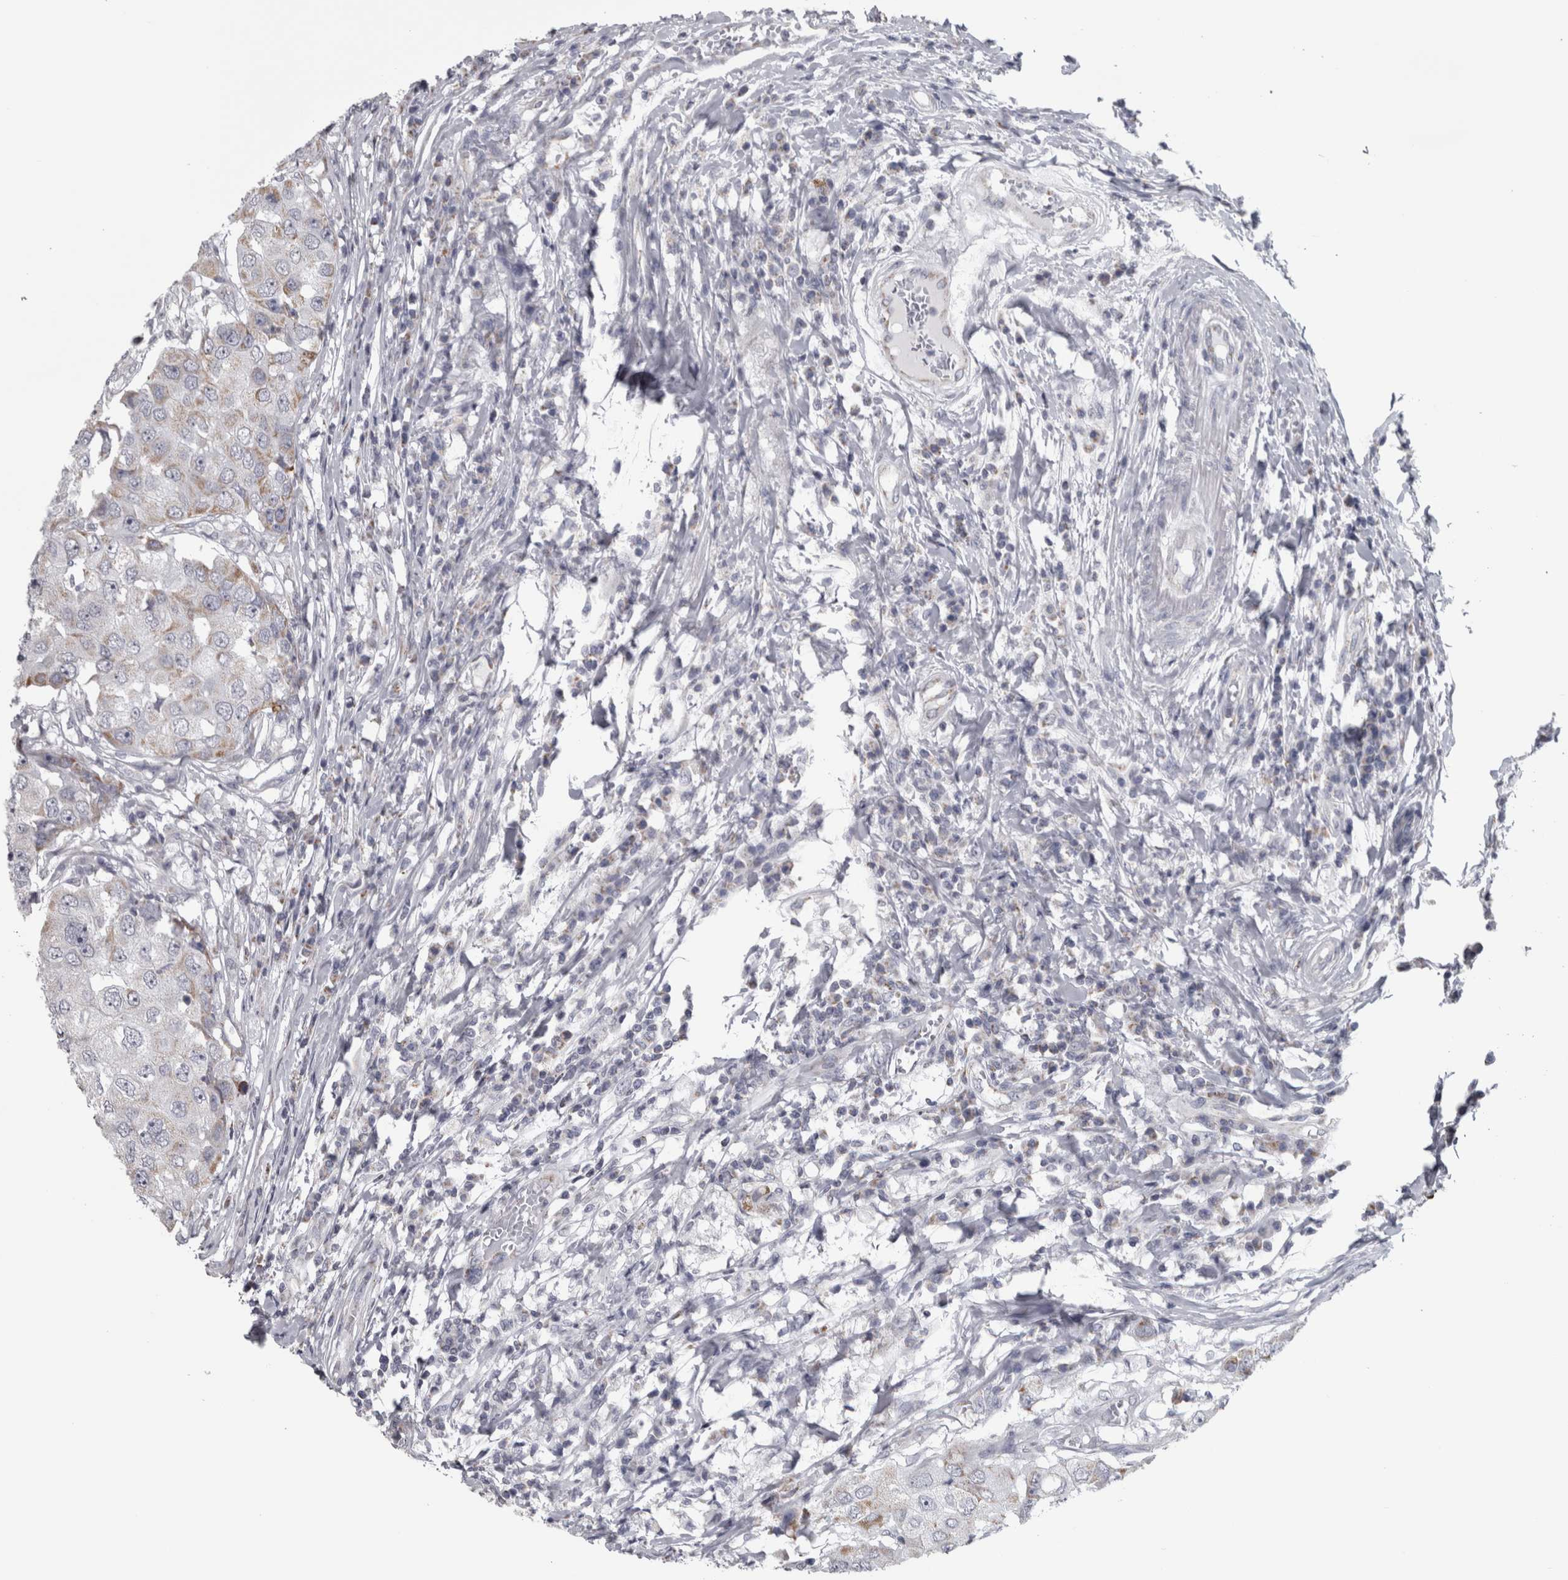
{"staining": {"intensity": "moderate", "quantity": "<25%", "location": "cytoplasmic/membranous"}, "tissue": "breast cancer", "cell_type": "Tumor cells", "image_type": "cancer", "snomed": [{"axis": "morphology", "description": "Duct carcinoma"}, {"axis": "topography", "description": "Breast"}], "caption": "This histopathology image displays immunohistochemistry (IHC) staining of breast cancer, with low moderate cytoplasmic/membranous positivity in approximately <25% of tumor cells.", "gene": "DBT", "patient": {"sex": "female", "age": 27}}